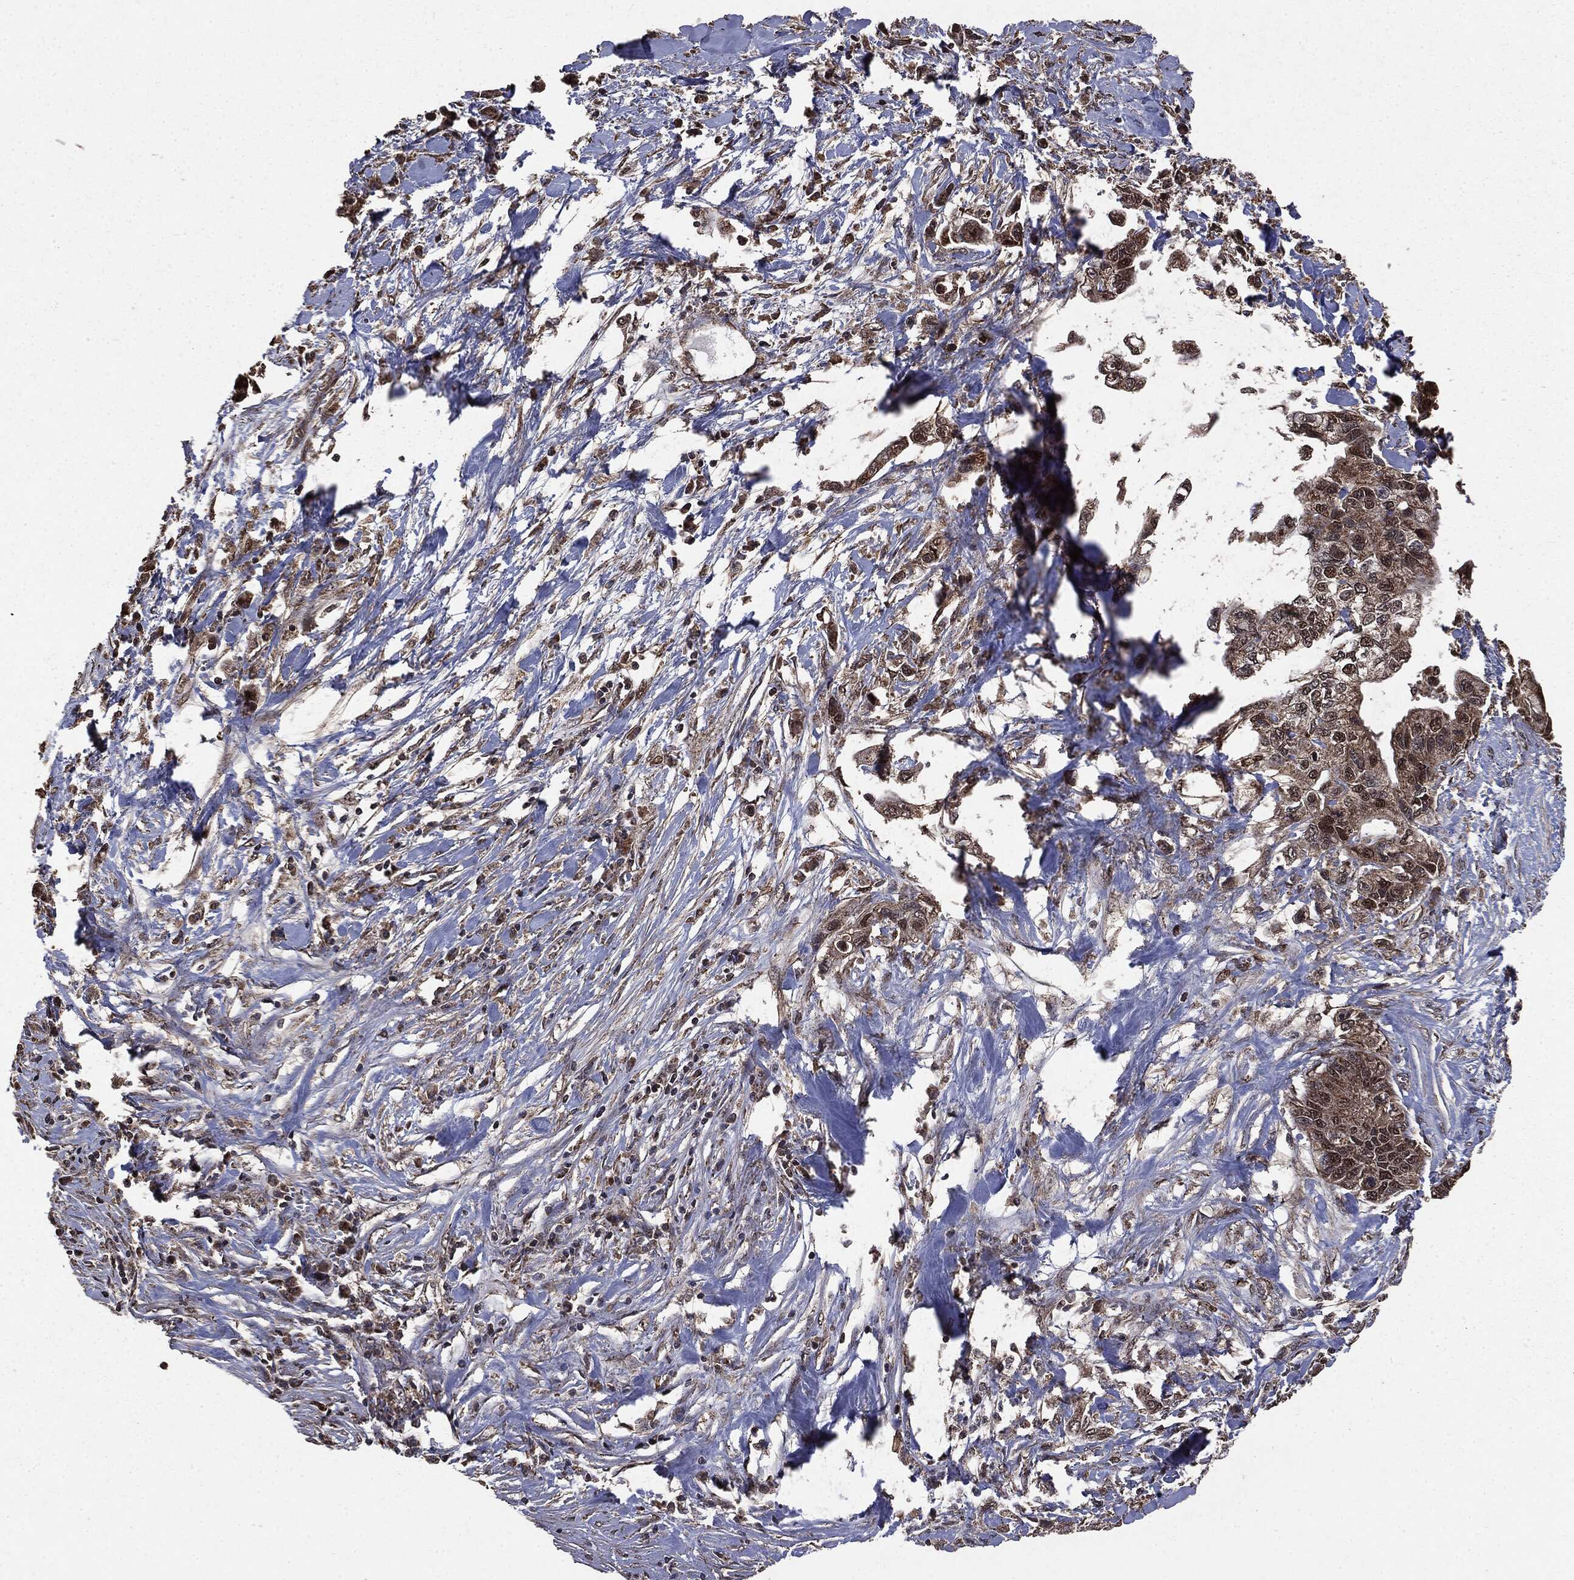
{"staining": {"intensity": "strong", "quantity": "<25%", "location": "nuclear"}, "tissue": "pancreatic cancer", "cell_type": "Tumor cells", "image_type": "cancer", "snomed": [{"axis": "morphology", "description": "Adenocarcinoma, NOS"}, {"axis": "topography", "description": "Pancreas"}], "caption": "This image exhibits immunohistochemistry staining of human adenocarcinoma (pancreatic), with medium strong nuclear positivity in about <25% of tumor cells.", "gene": "PPP6R2", "patient": {"sex": "male", "age": 61}}